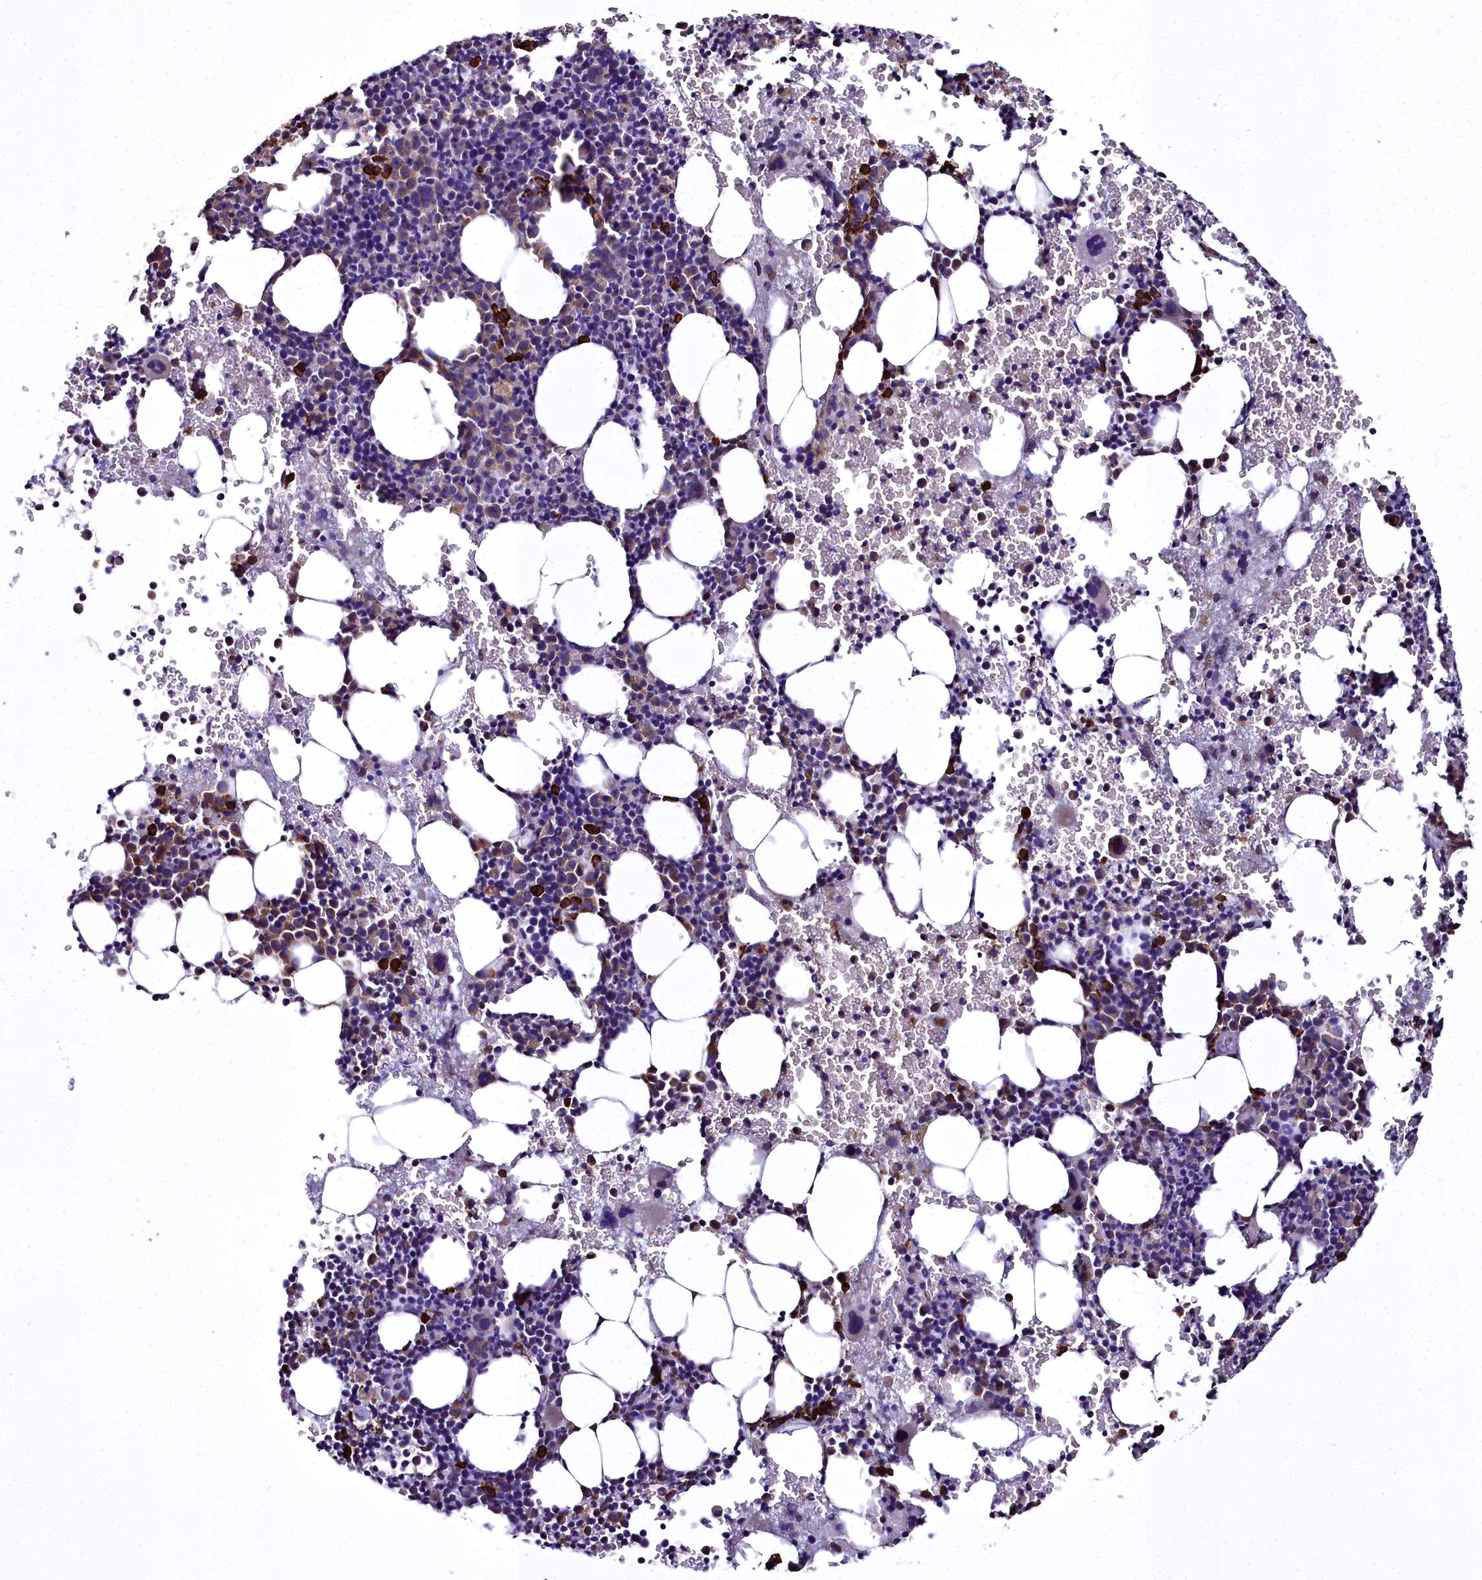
{"staining": {"intensity": "strong", "quantity": "<25%", "location": "cytoplasmic/membranous"}, "tissue": "bone marrow", "cell_type": "Hematopoietic cells", "image_type": "normal", "snomed": [{"axis": "morphology", "description": "Normal tissue, NOS"}, {"axis": "topography", "description": "Bone marrow"}], "caption": "An immunohistochemistry image of benign tissue is shown. Protein staining in brown highlights strong cytoplasmic/membranous positivity in bone marrow within hematopoietic cells.", "gene": "TXNDC5", "patient": {"sex": "male", "age": 41}}